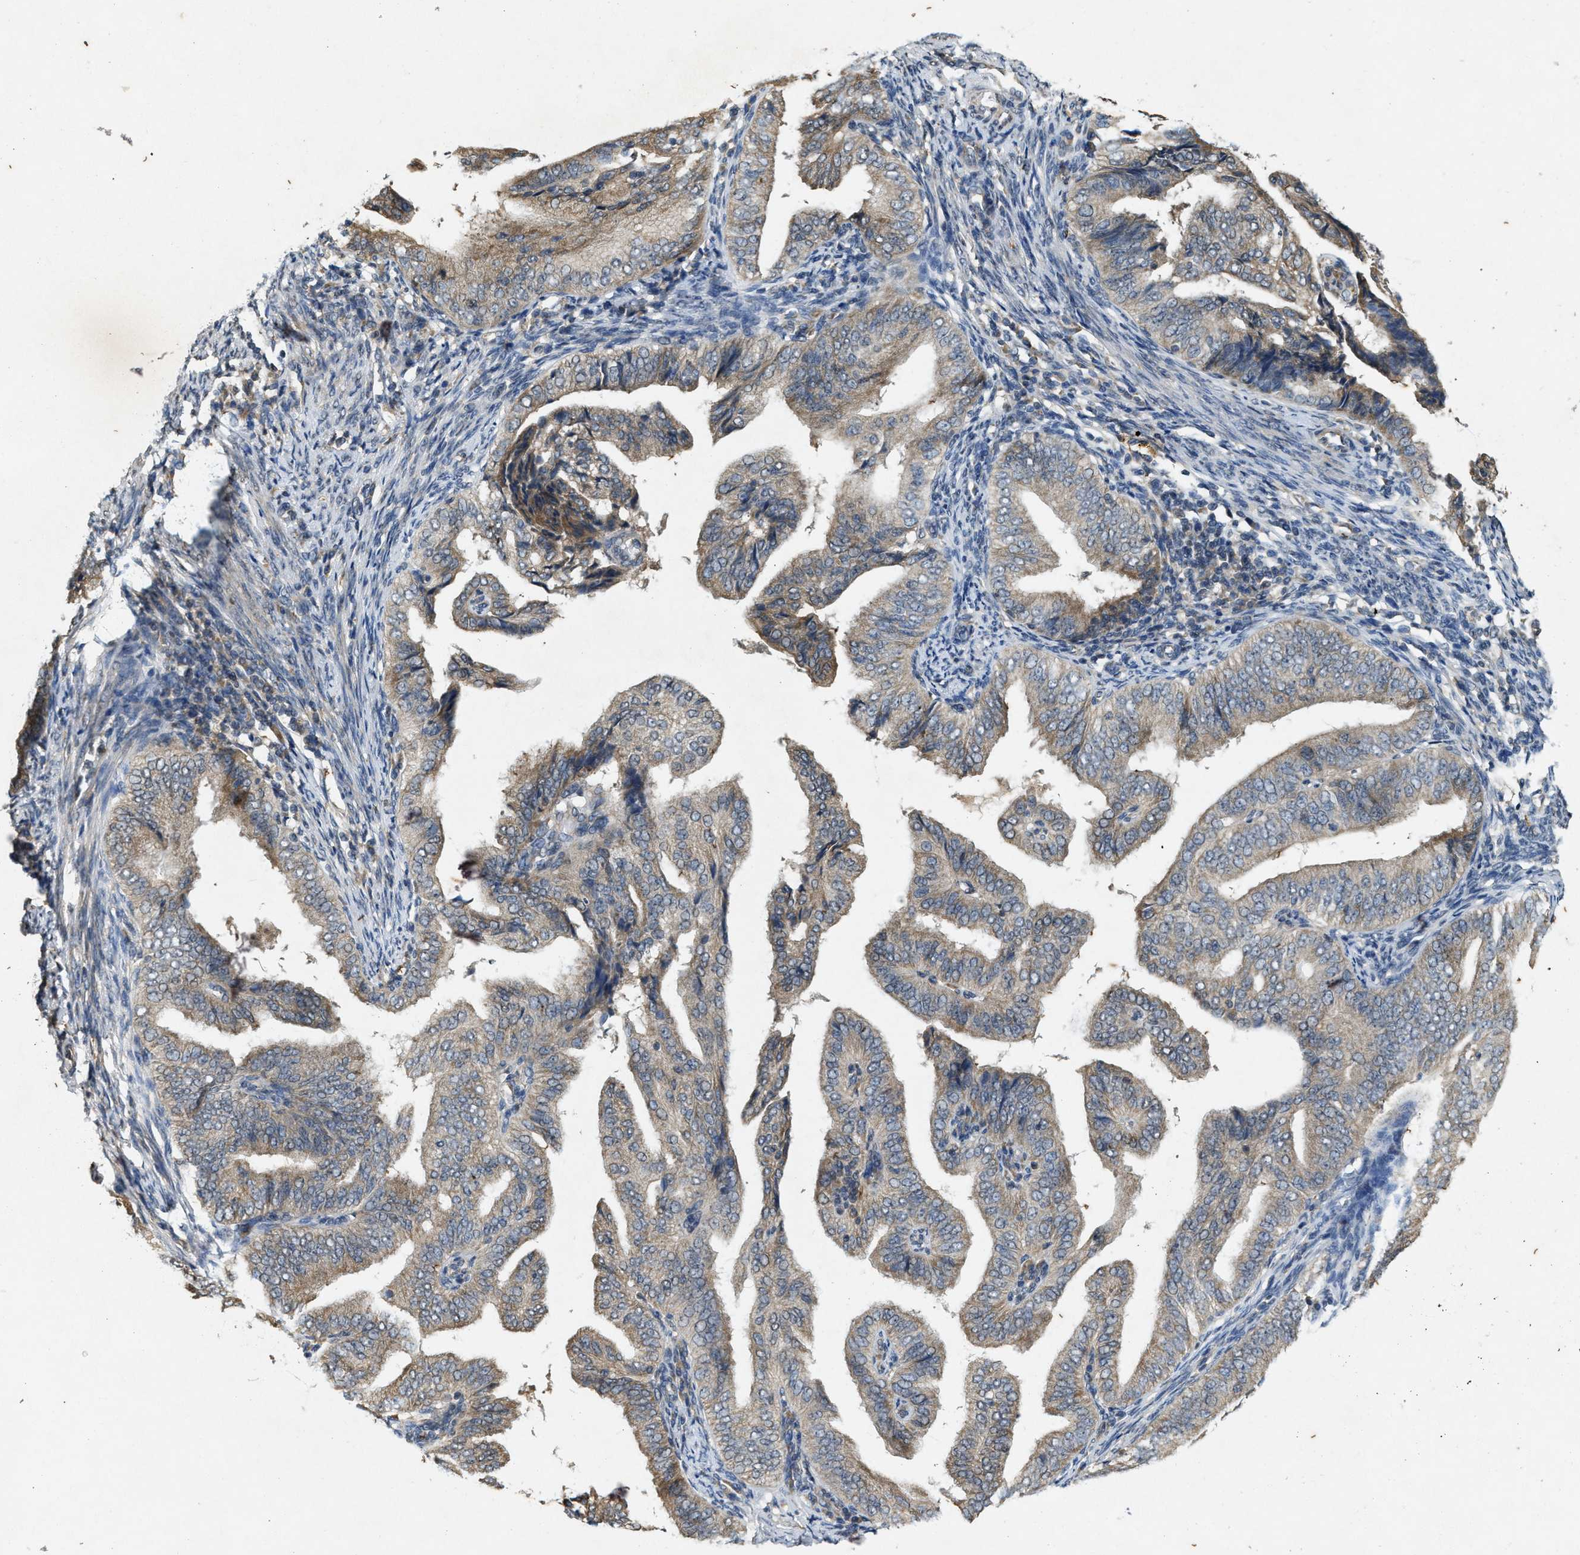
{"staining": {"intensity": "weak", "quantity": ">75%", "location": "cytoplasmic/membranous"}, "tissue": "endometrial cancer", "cell_type": "Tumor cells", "image_type": "cancer", "snomed": [{"axis": "morphology", "description": "Adenocarcinoma, NOS"}, {"axis": "topography", "description": "Endometrium"}], "caption": "Endometrial adenocarcinoma was stained to show a protein in brown. There is low levels of weak cytoplasmic/membranous positivity in approximately >75% of tumor cells.", "gene": "KIF21A", "patient": {"sex": "female", "age": 58}}